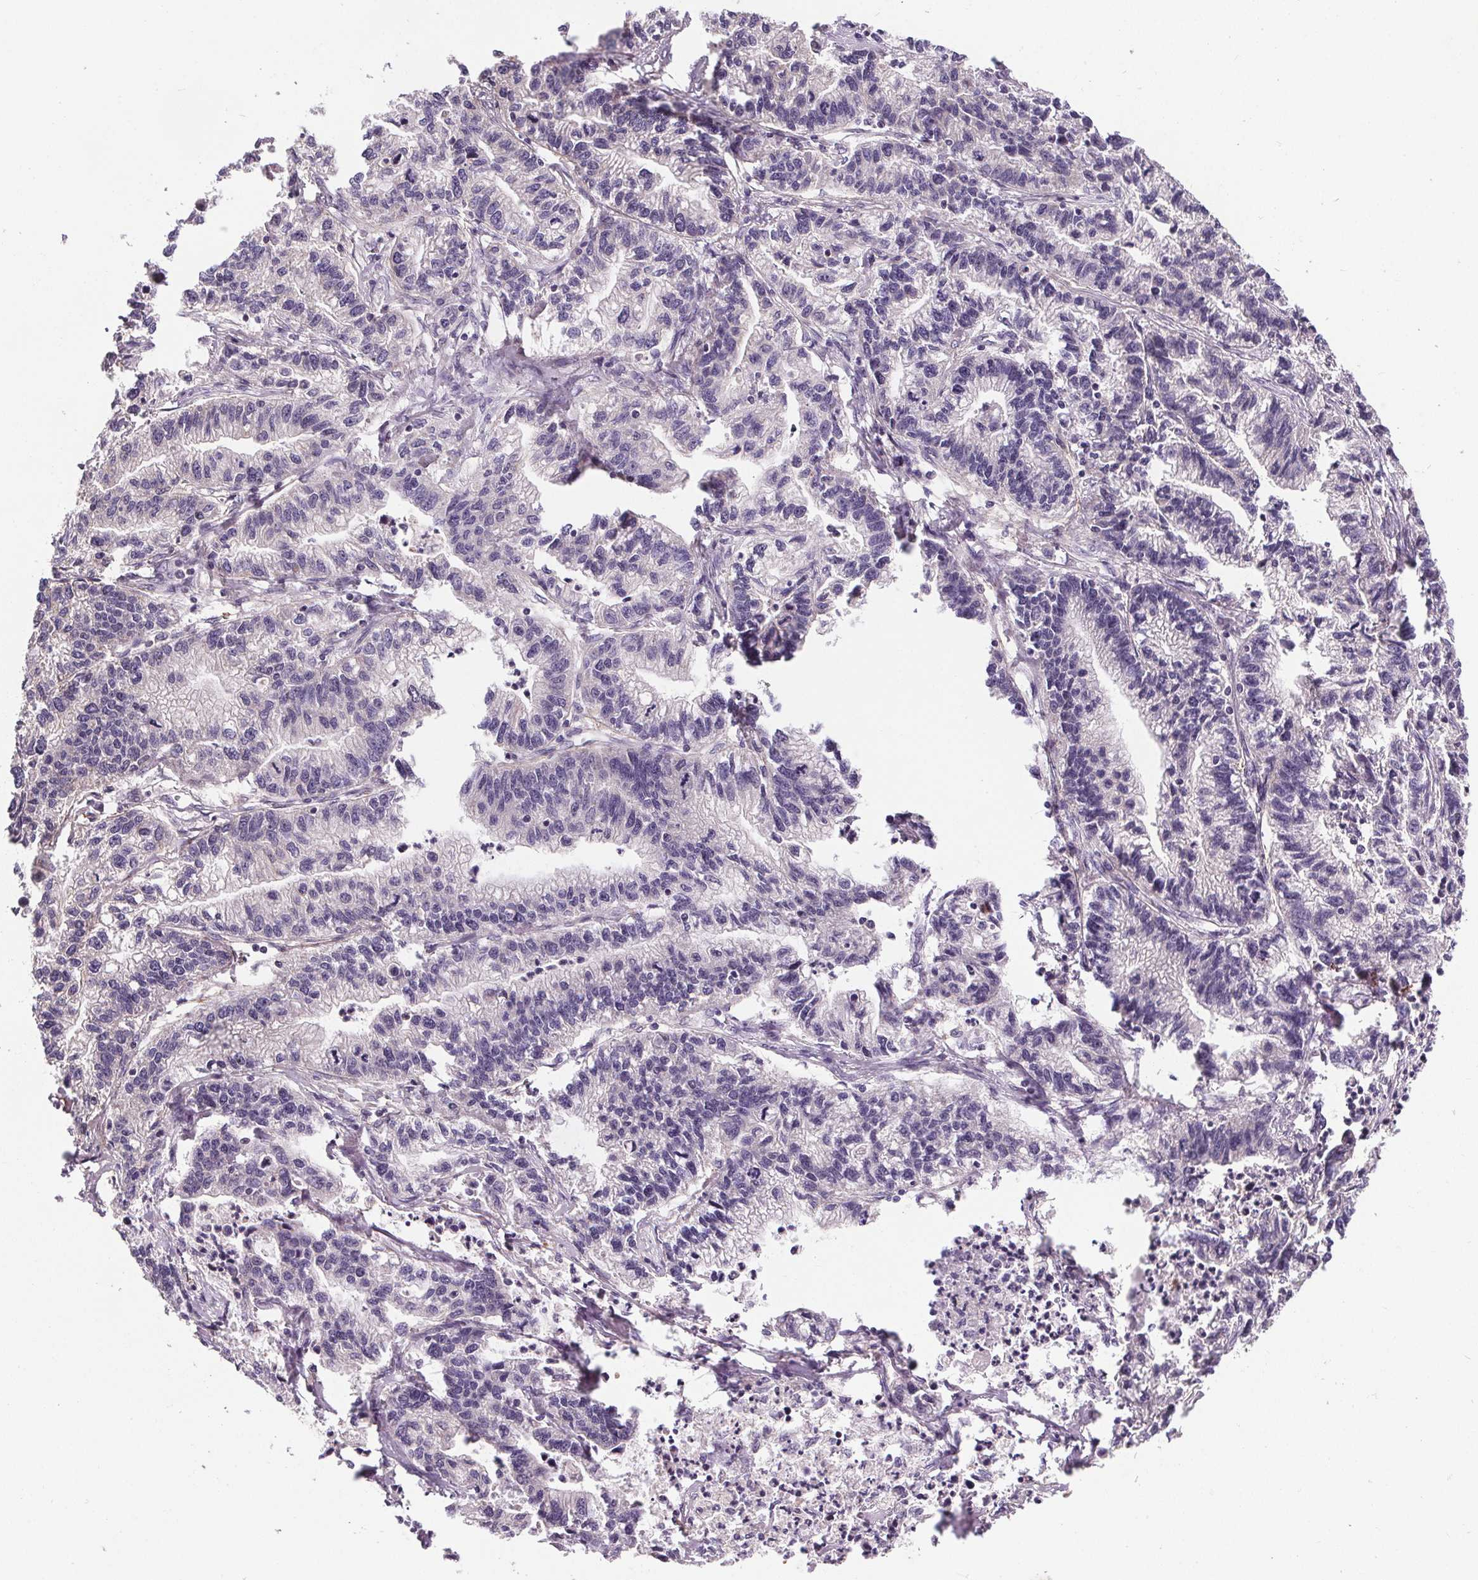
{"staining": {"intensity": "negative", "quantity": "none", "location": "none"}, "tissue": "stomach cancer", "cell_type": "Tumor cells", "image_type": "cancer", "snomed": [{"axis": "morphology", "description": "Adenocarcinoma, NOS"}, {"axis": "topography", "description": "Stomach"}], "caption": "Adenocarcinoma (stomach) was stained to show a protein in brown. There is no significant expression in tumor cells.", "gene": "KIAA0232", "patient": {"sex": "male", "age": 83}}